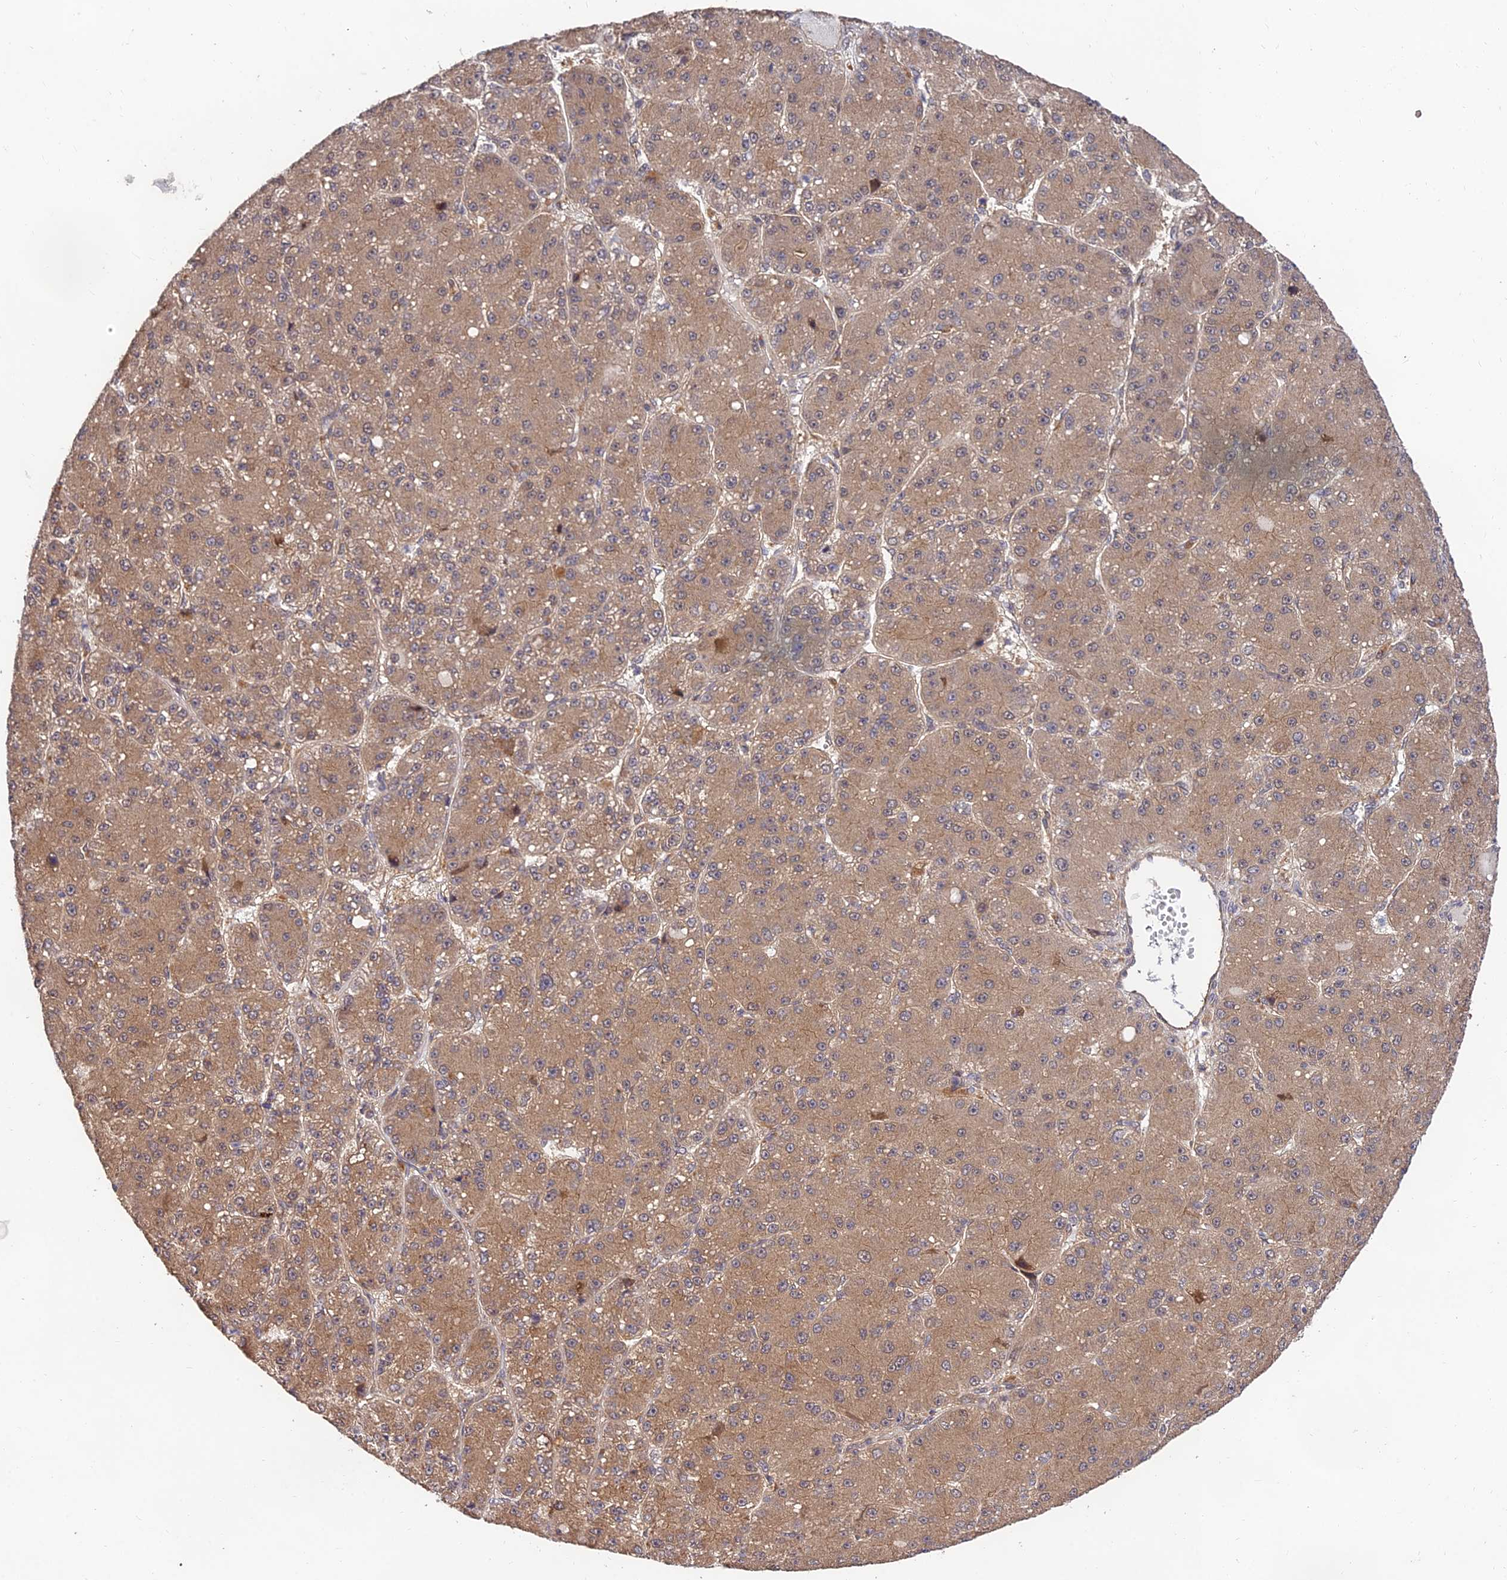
{"staining": {"intensity": "moderate", "quantity": "25%-75%", "location": "cytoplasmic/membranous"}, "tissue": "liver cancer", "cell_type": "Tumor cells", "image_type": "cancer", "snomed": [{"axis": "morphology", "description": "Carcinoma, Hepatocellular, NOS"}, {"axis": "topography", "description": "Liver"}], "caption": "Human liver hepatocellular carcinoma stained for a protein (brown) demonstrates moderate cytoplasmic/membranous positive positivity in about 25%-75% of tumor cells.", "gene": "MKKS", "patient": {"sex": "male", "age": 67}}